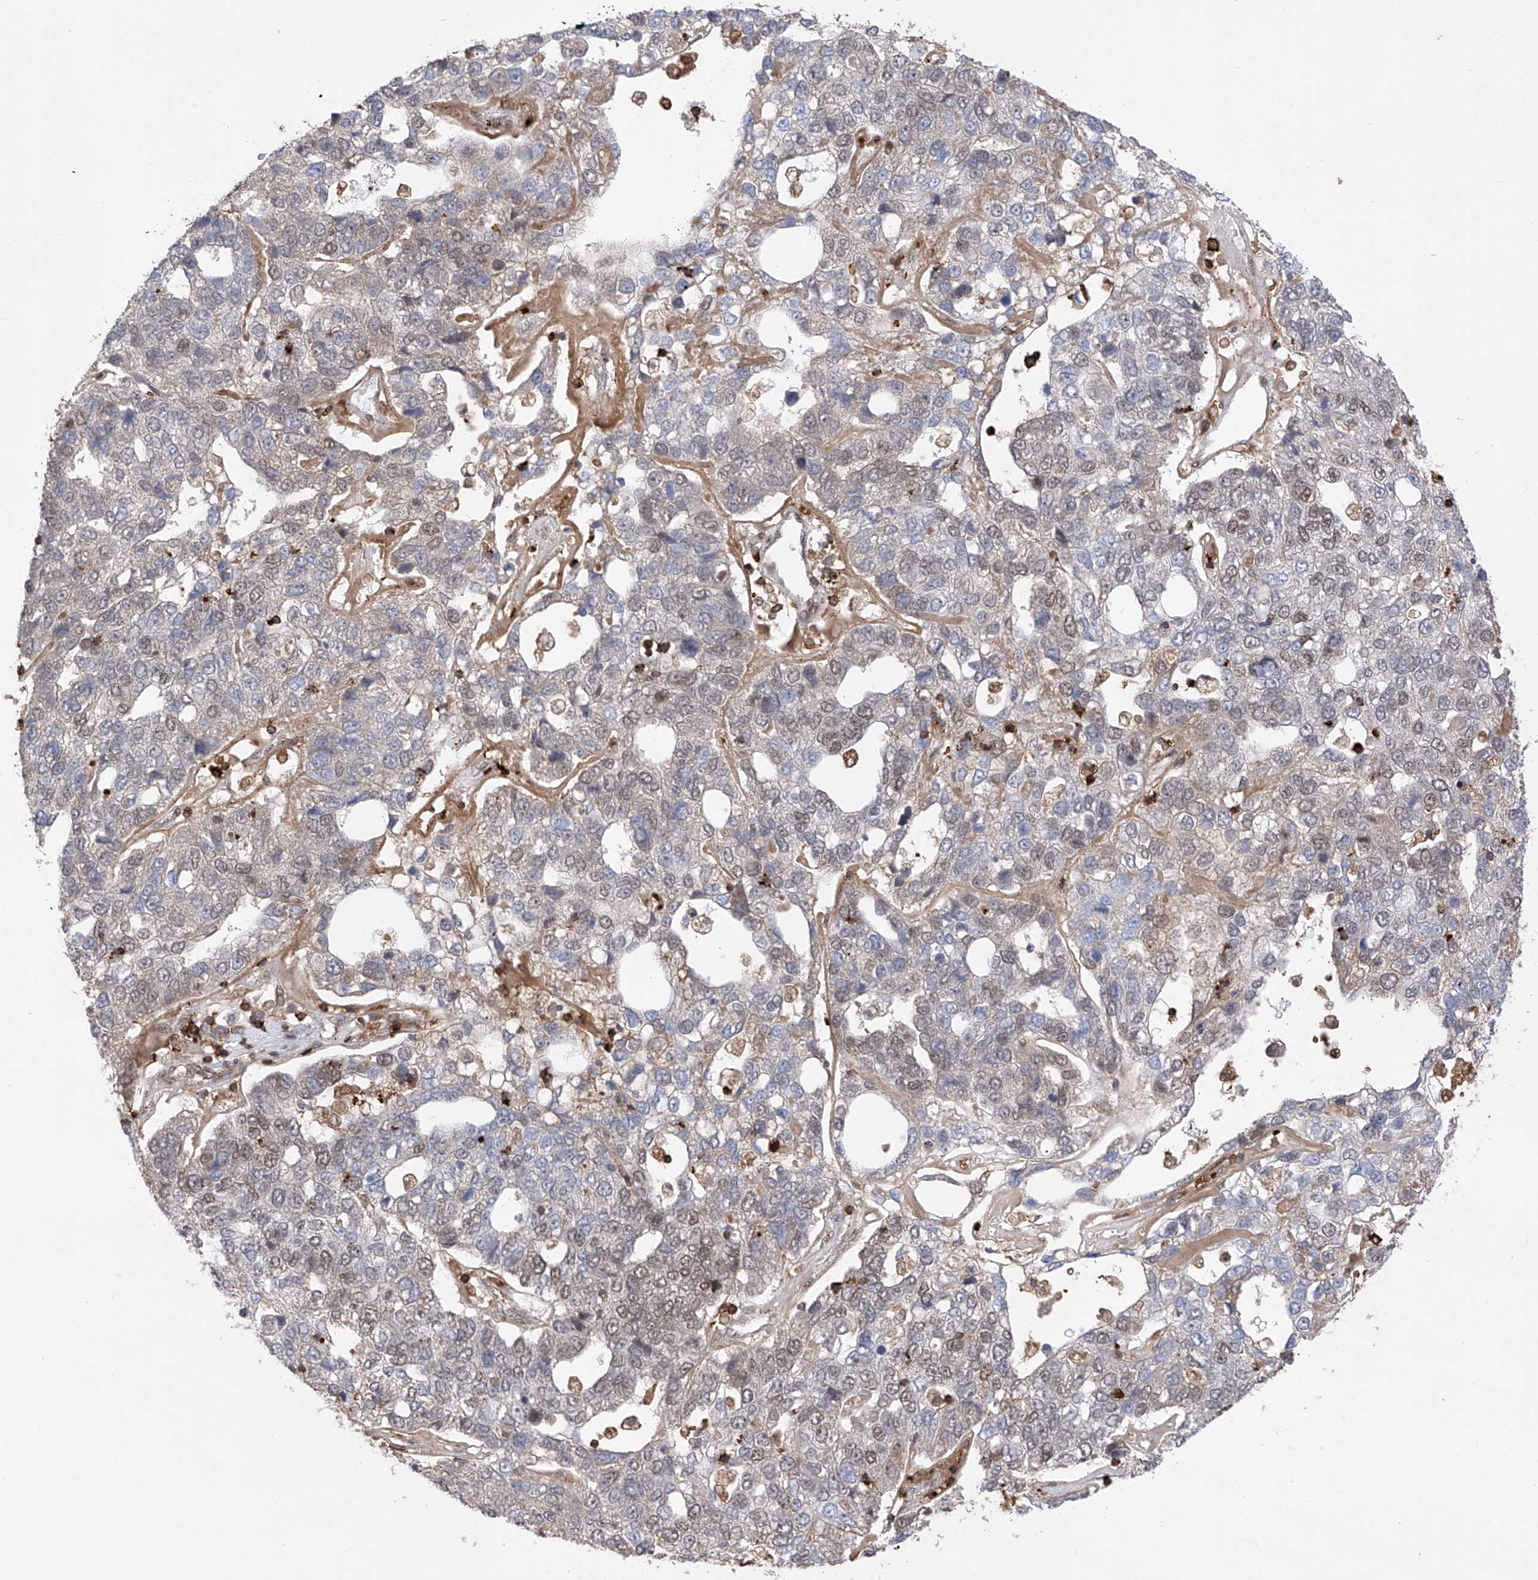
{"staining": {"intensity": "weak", "quantity": "<25%", "location": "nuclear"}, "tissue": "pancreatic cancer", "cell_type": "Tumor cells", "image_type": "cancer", "snomed": [{"axis": "morphology", "description": "Adenocarcinoma, NOS"}, {"axis": "topography", "description": "Pancreas"}], "caption": "Tumor cells show no significant protein expression in pancreatic cancer.", "gene": "ZNF280D", "patient": {"sex": "female", "age": 61}}